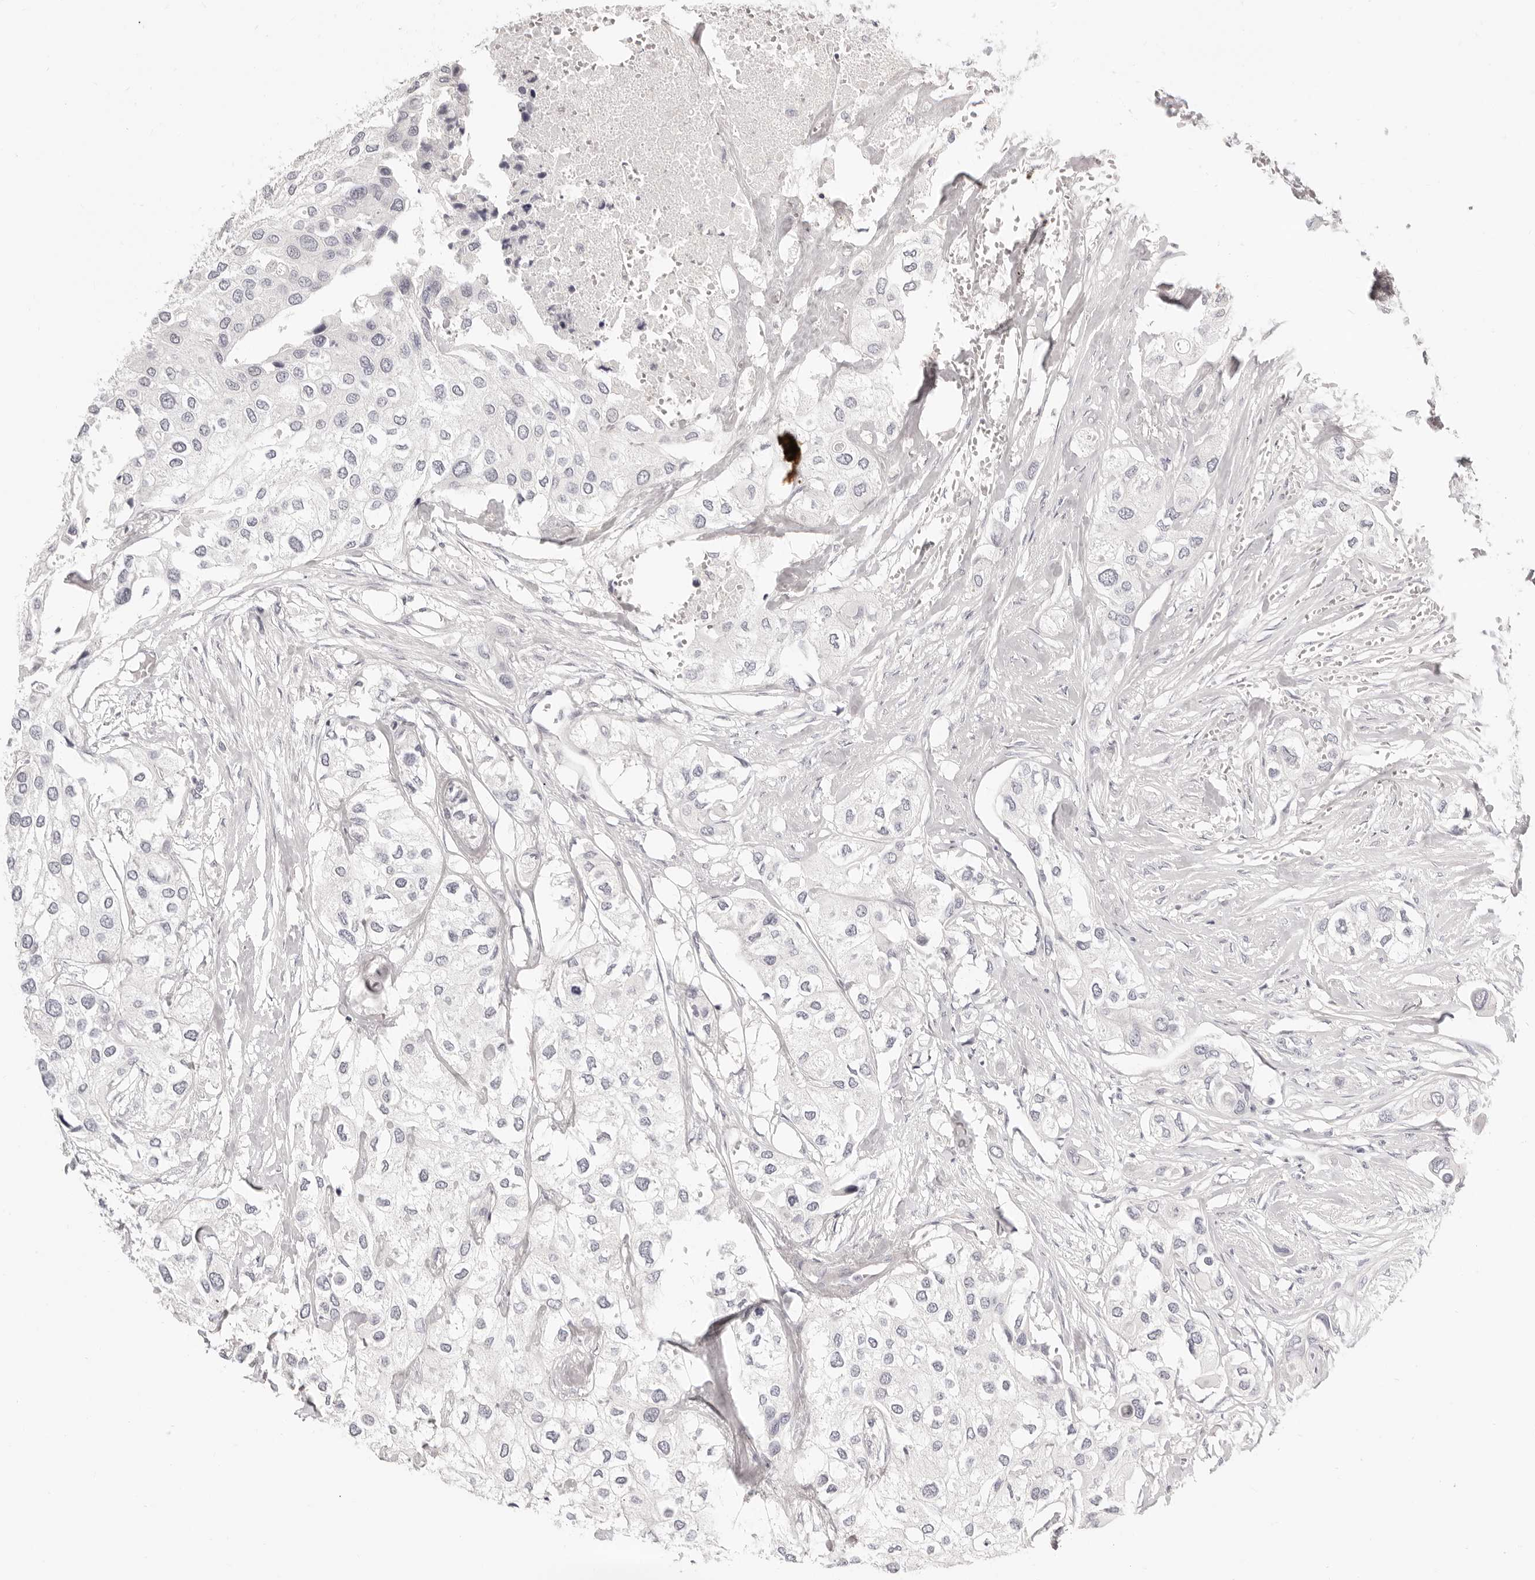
{"staining": {"intensity": "negative", "quantity": "none", "location": "none"}, "tissue": "urothelial cancer", "cell_type": "Tumor cells", "image_type": "cancer", "snomed": [{"axis": "morphology", "description": "Urothelial carcinoma, High grade"}, {"axis": "topography", "description": "Urinary bladder"}], "caption": "Urothelial cancer was stained to show a protein in brown. There is no significant staining in tumor cells.", "gene": "FABP1", "patient": {"sex": "male", "age": 64}}